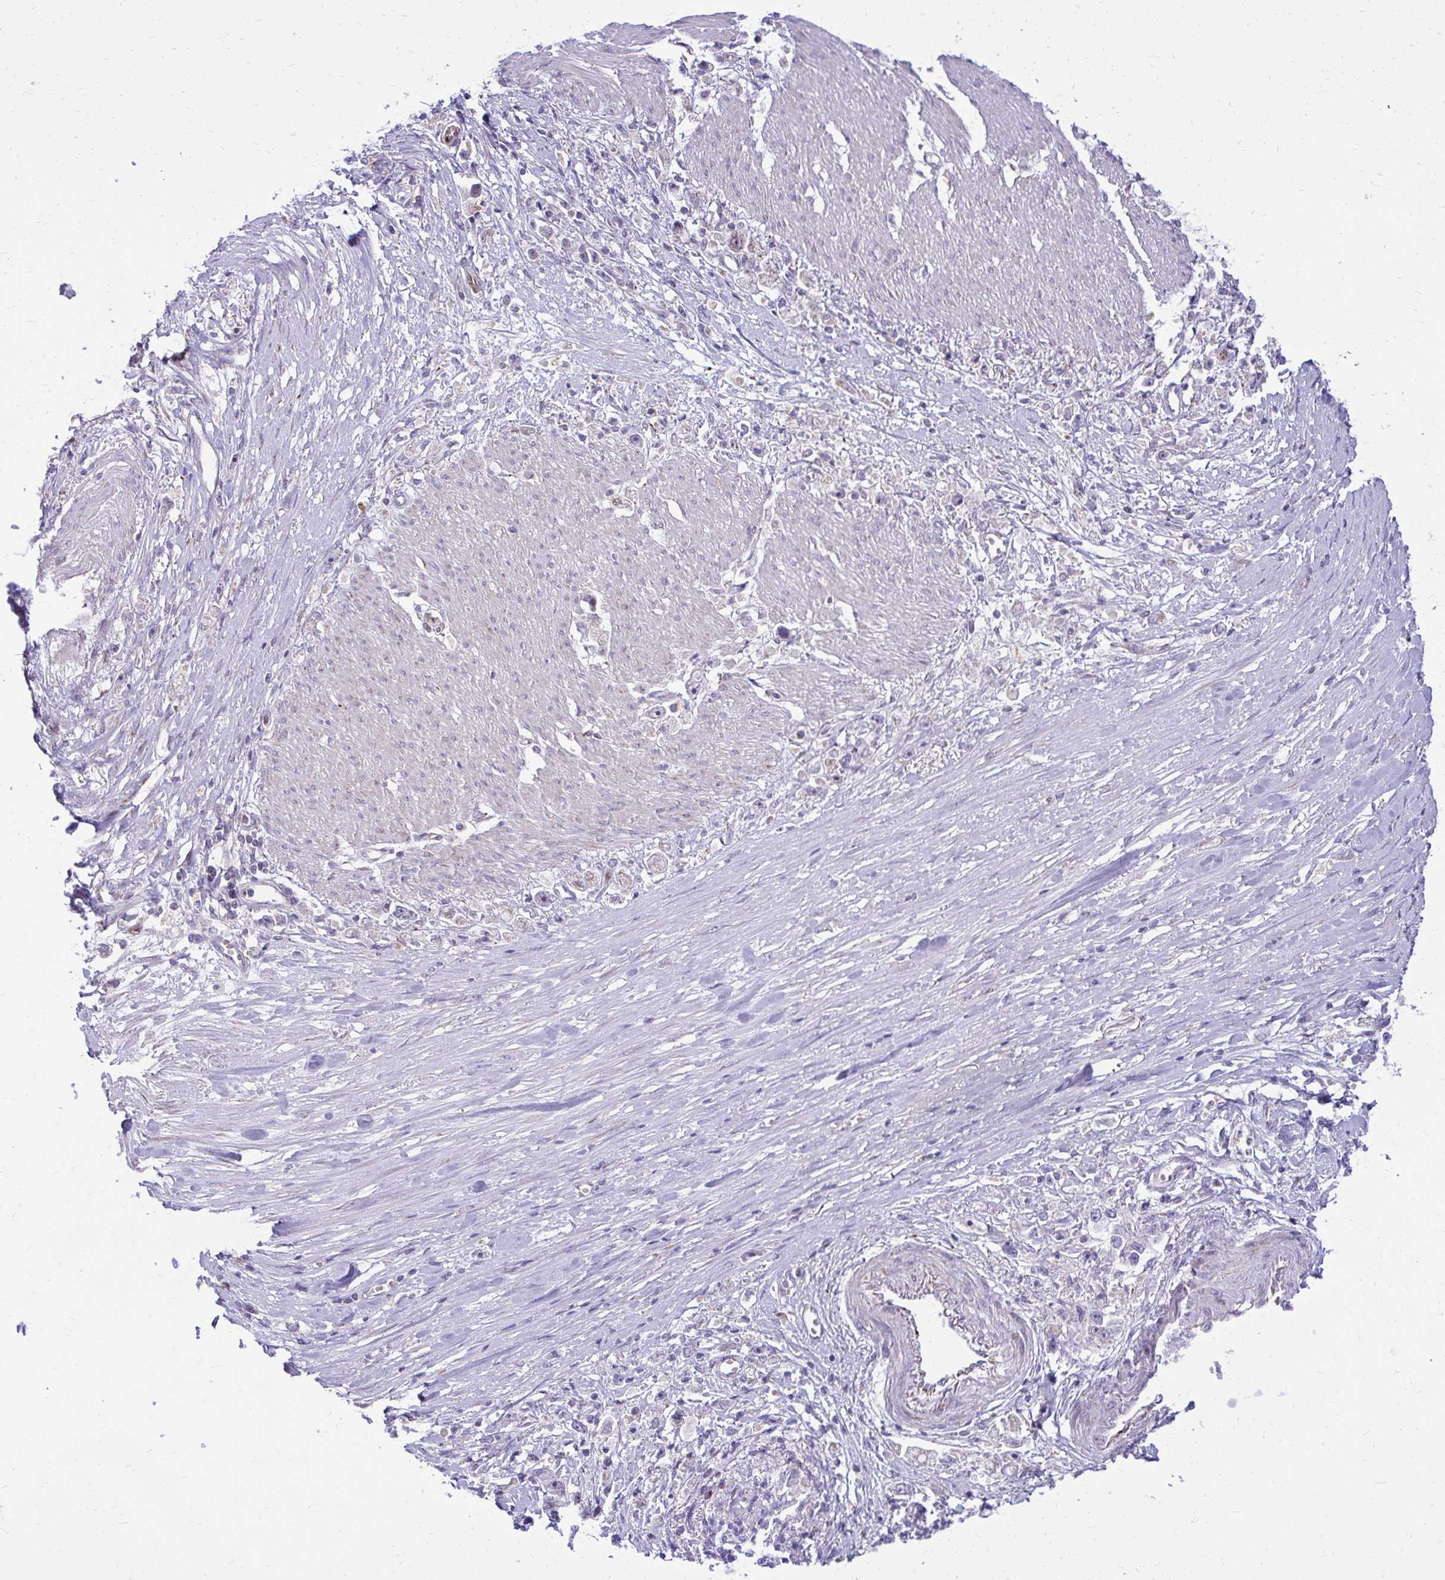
{"staining": {"intensity": "negative", "quantity": "none", "location": "none"}, "tissue": "stomach cancer", "cell_type": "Tumor cells", "image_type": "cancer", "snomed": [{"axis": "morphology", "description": "Adenocarcinoma, NOS"}, {"axis": "topography", "description": "Stomach"}], "caption": "IHC micrograph of neoplastic tissue: human adenocarcinoma (stomach) stained with DAB (3,3'-diaminobenzidine) exhibits no significant protein expression in tumor cells.", "gene": "GPRIN3", "patient": {"sex": "female", "age": 59}}